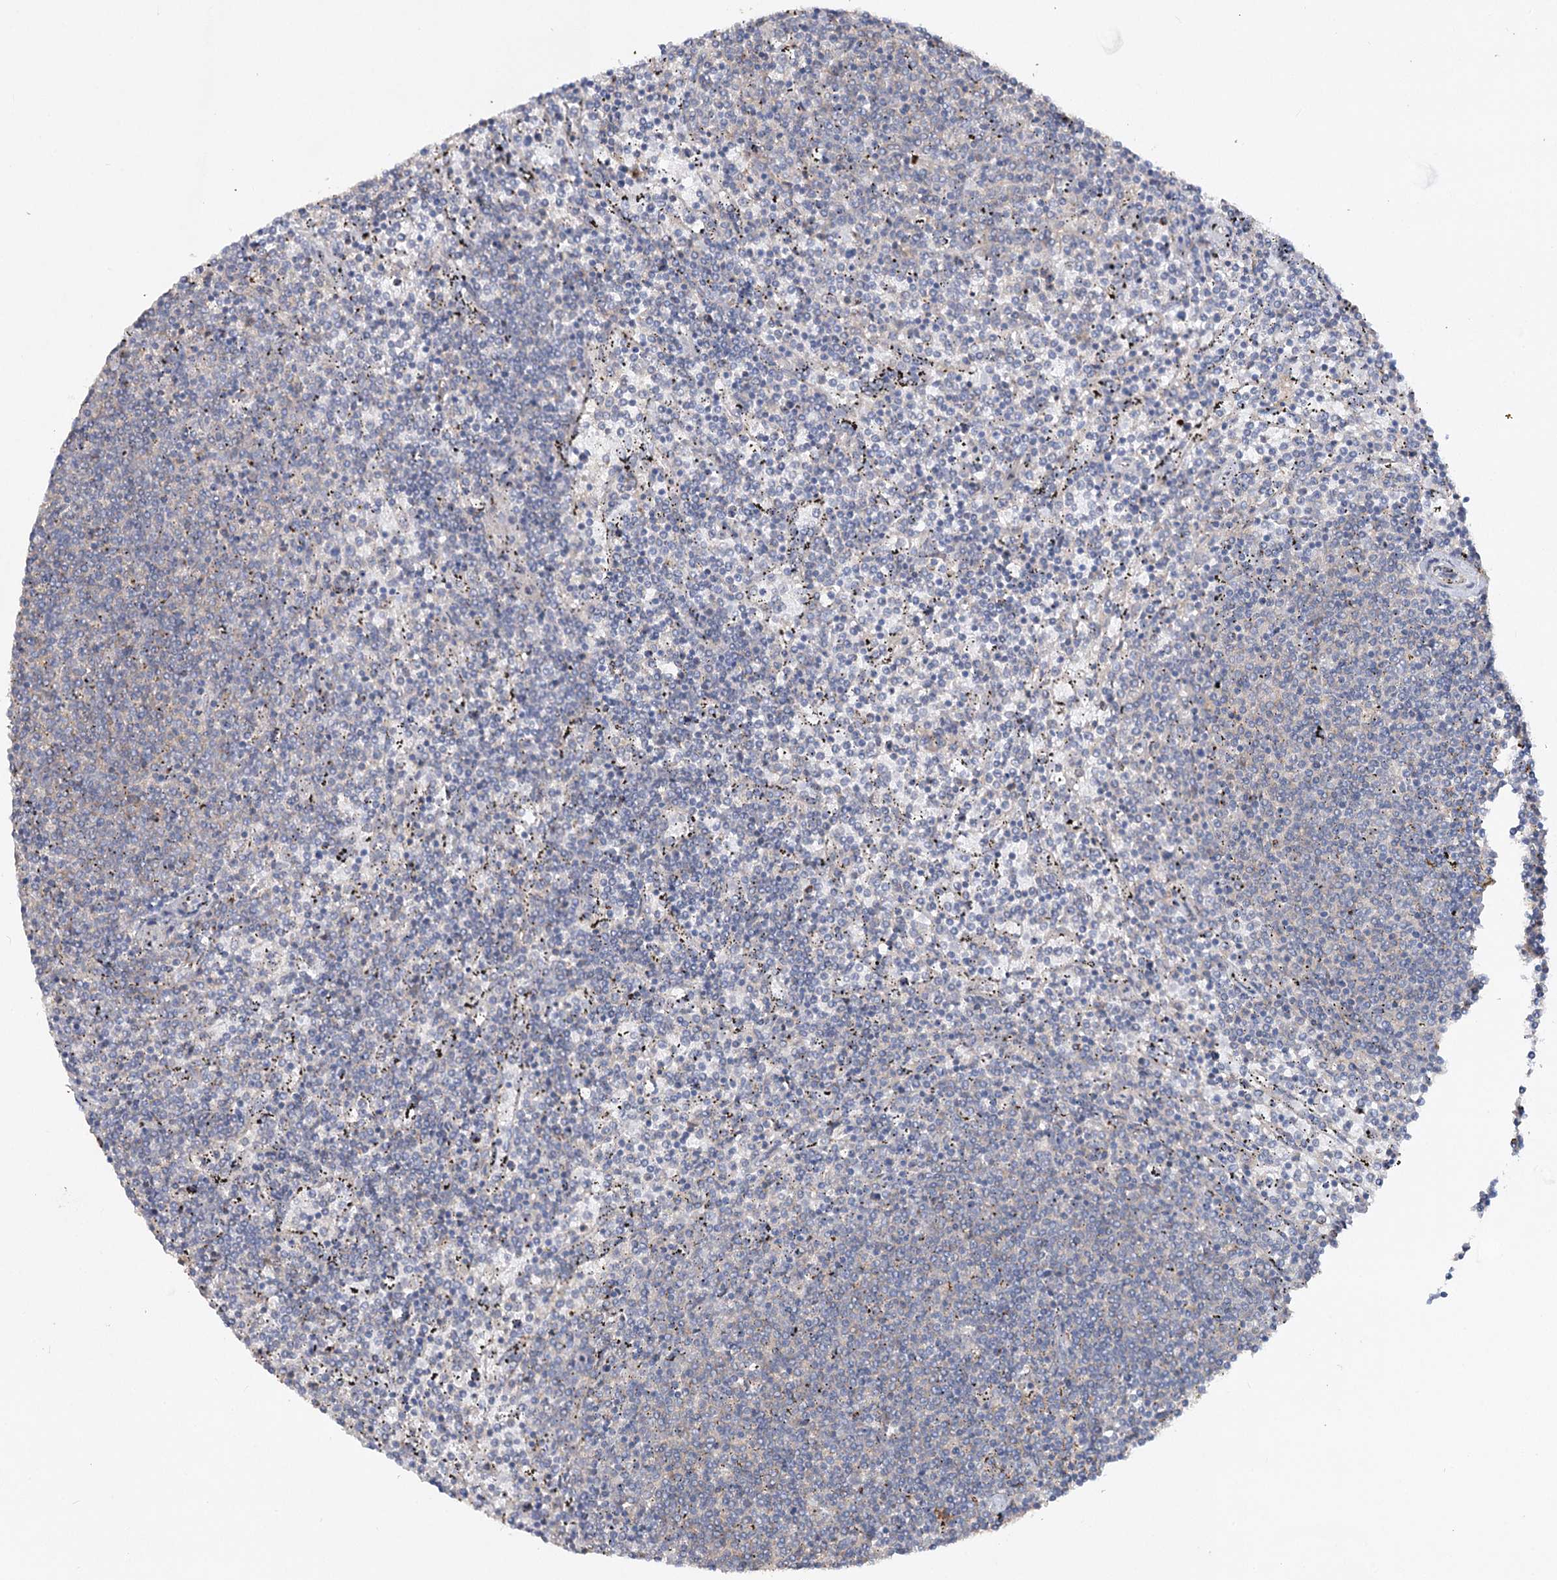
{"staining": {"intensity": "negative", "quantity": "none", "location": "none"}, "tissue": "lymphoma", "cell_type": "Tumor cells", "image_type": "cancer", "snomed": [{"axis": "morphology", "description": "Malignant lymphoma, non-Hodgkin's type, Low grade"}, {"axis": "topography", "description": "Spleen"}], "caption": "The photomicrograph displays no staining of tumor cells in lymphoma.", "gene": "SCN11A", "patient": {"sex": "female", "age": 50}}